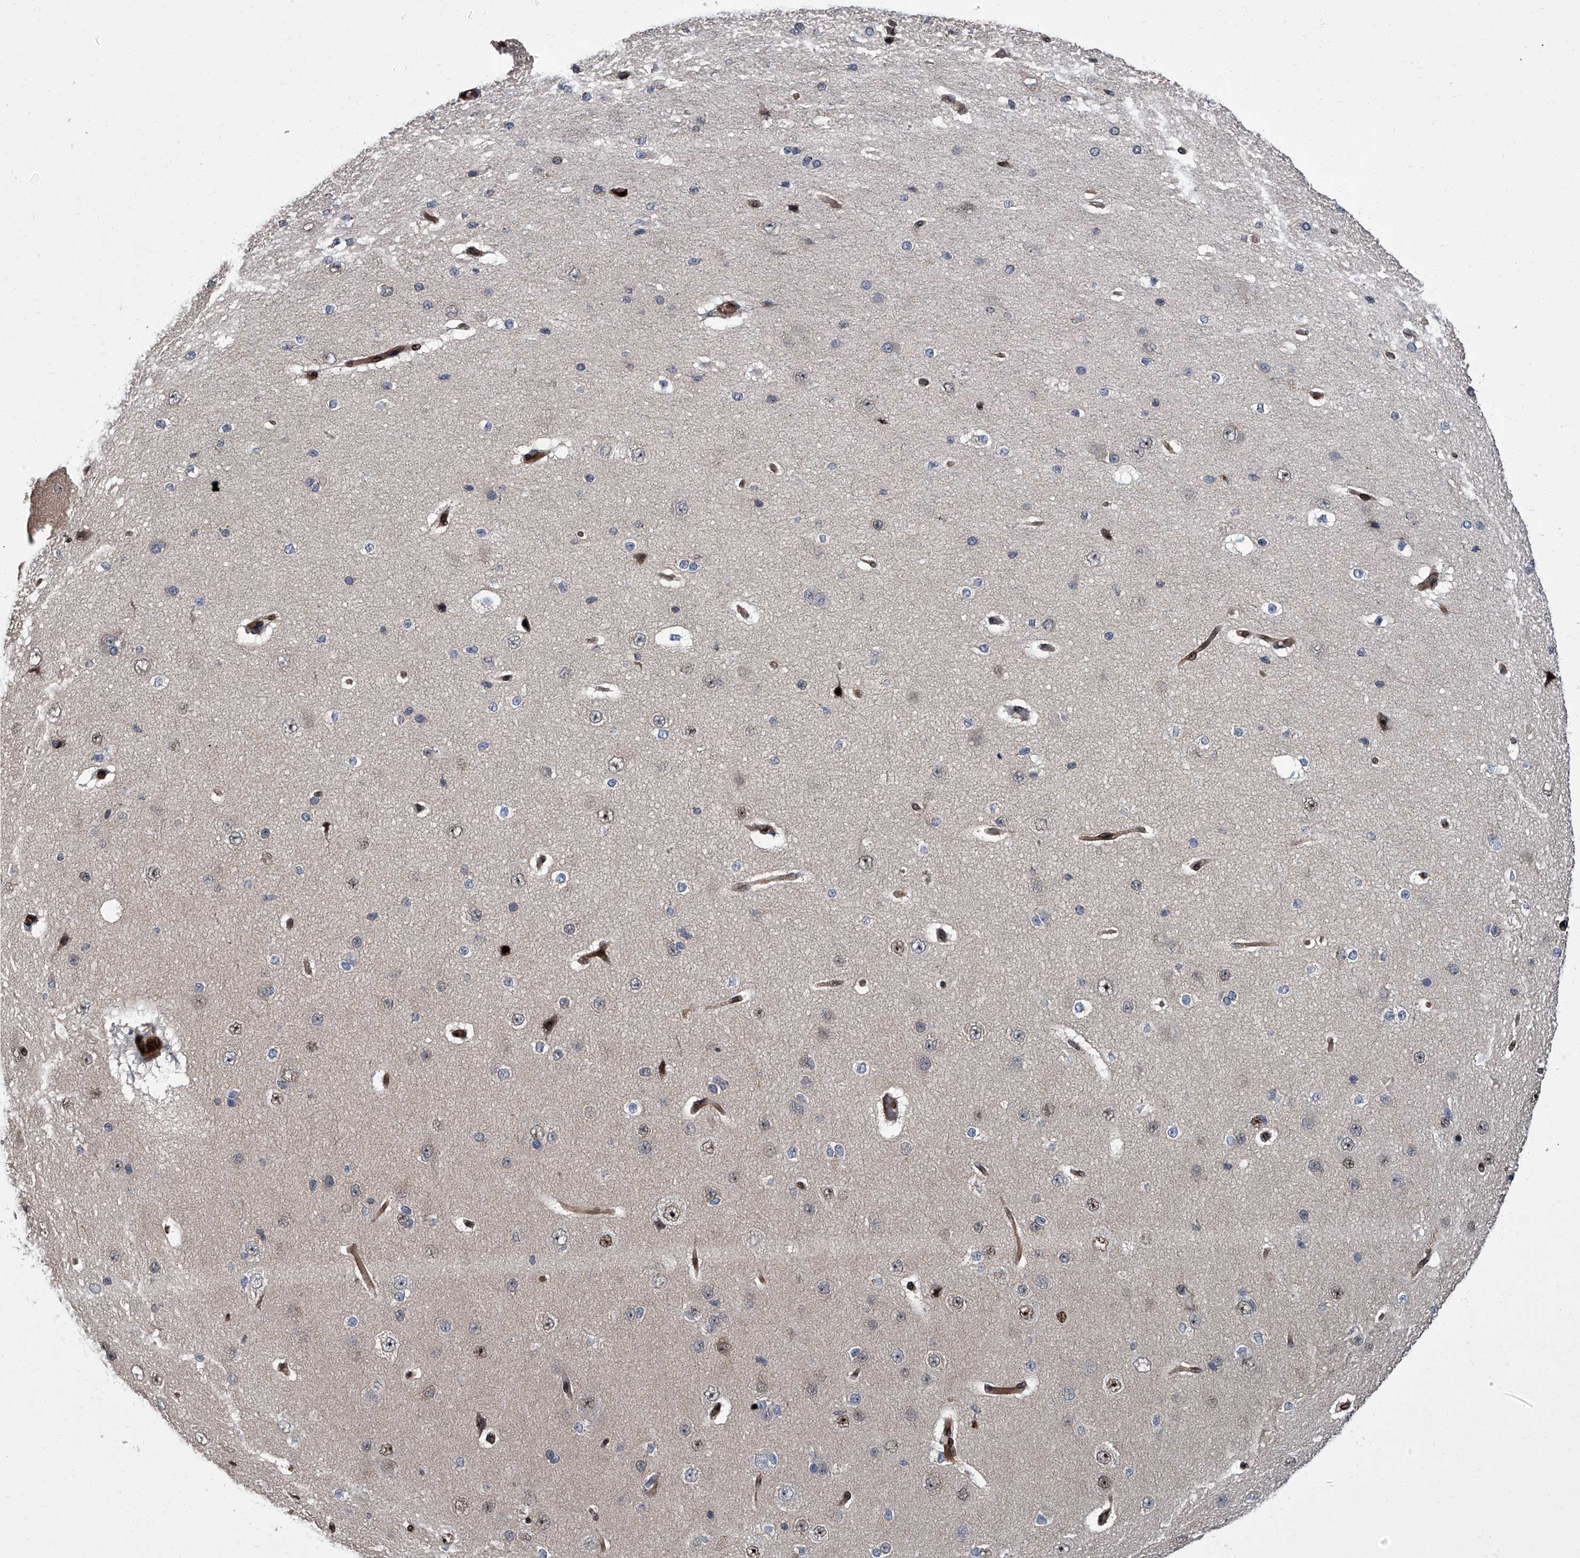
{"staining": {"intensity": "moderate", "quantity": ">75%", "location": "cytoplasmic/membranous,nuclear"}, "tissue": "cerebral cortex", "cell_type": "Endothelial cells", "image_type": "normal", "snomed": [{"axis": "morphology", "description": "Normal tissue, NOS"}, {"axis": "morphology", "description": "Developmental malformation"}, {"axis": "topography", "description": "Cerebral cortex"}], "caption": "Immunohistochemical staining of normal human cerebral cortex displays medium levels of moderate cytoplasmic/membranous,nuclear expression in about >75% of endothelial cells. (brown staining indicates protein expression, while blue staining denotes nuclei).", "gene": "LRRC8C", "patient": {"sex": "female", "age": 30}}